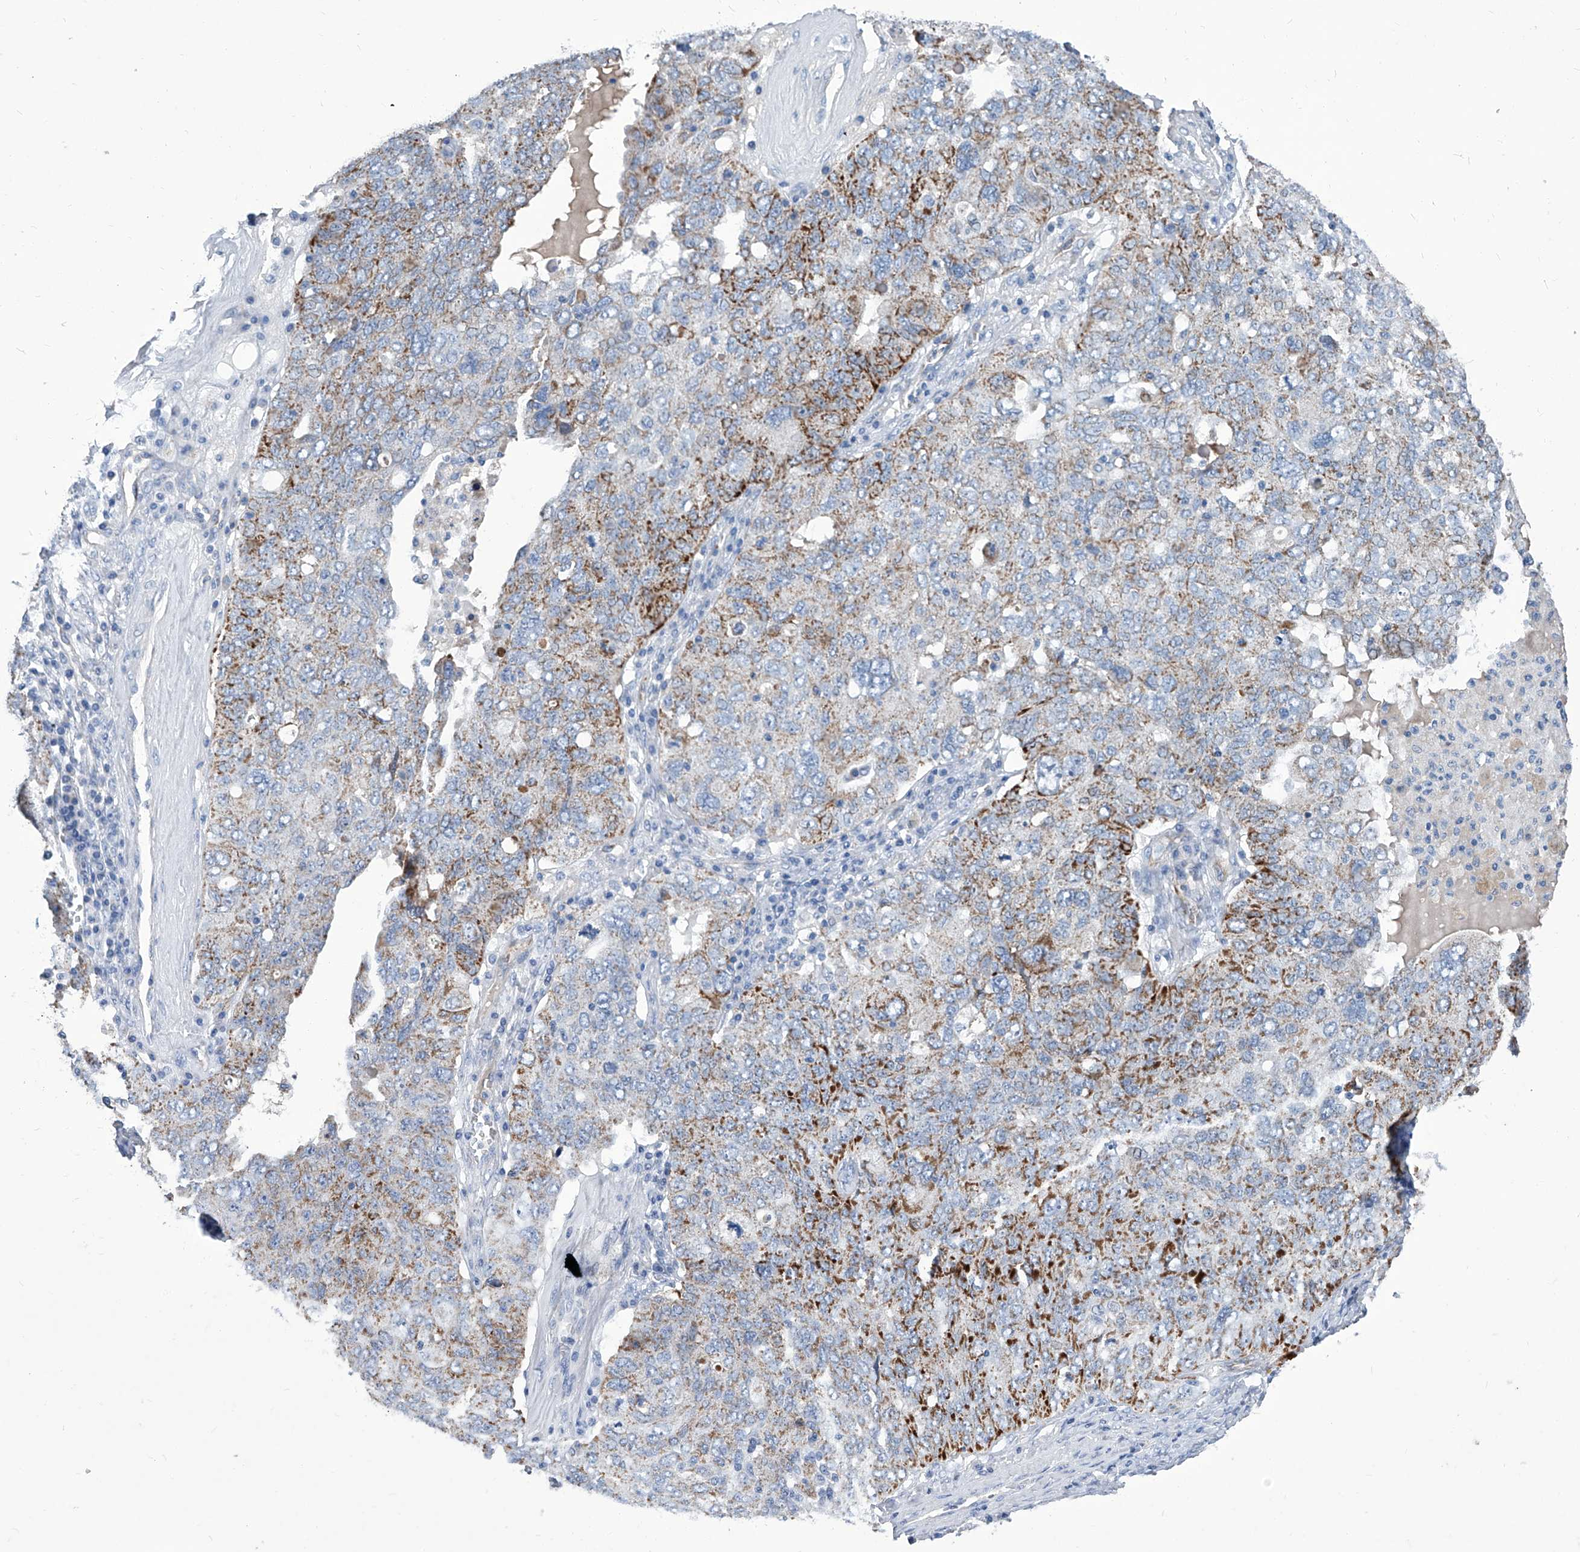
{"staining": {"intensity": "strong", "quantity": "25%-75%", "location": "cytoplasmic/membranous"}, "tissue": "ovarian cancer", "cell_type": "Tumor cells", "image_type": "cancer", "snomed": [{"axis": "morphology", "description": "Carcinoma, endometroid"}, {"axis": "topography", "description": "Ovary"}], "caption": "A high amount of strong cytoplasmic/membranous expression is seen in approximately 25%-75% of tumor cells in ovarian cancer (endometroid carcinoma) tissue. Nuclei are stained in blue.", "gene": "MTARC1", "patient": {"sex": "female", "age": 62}}